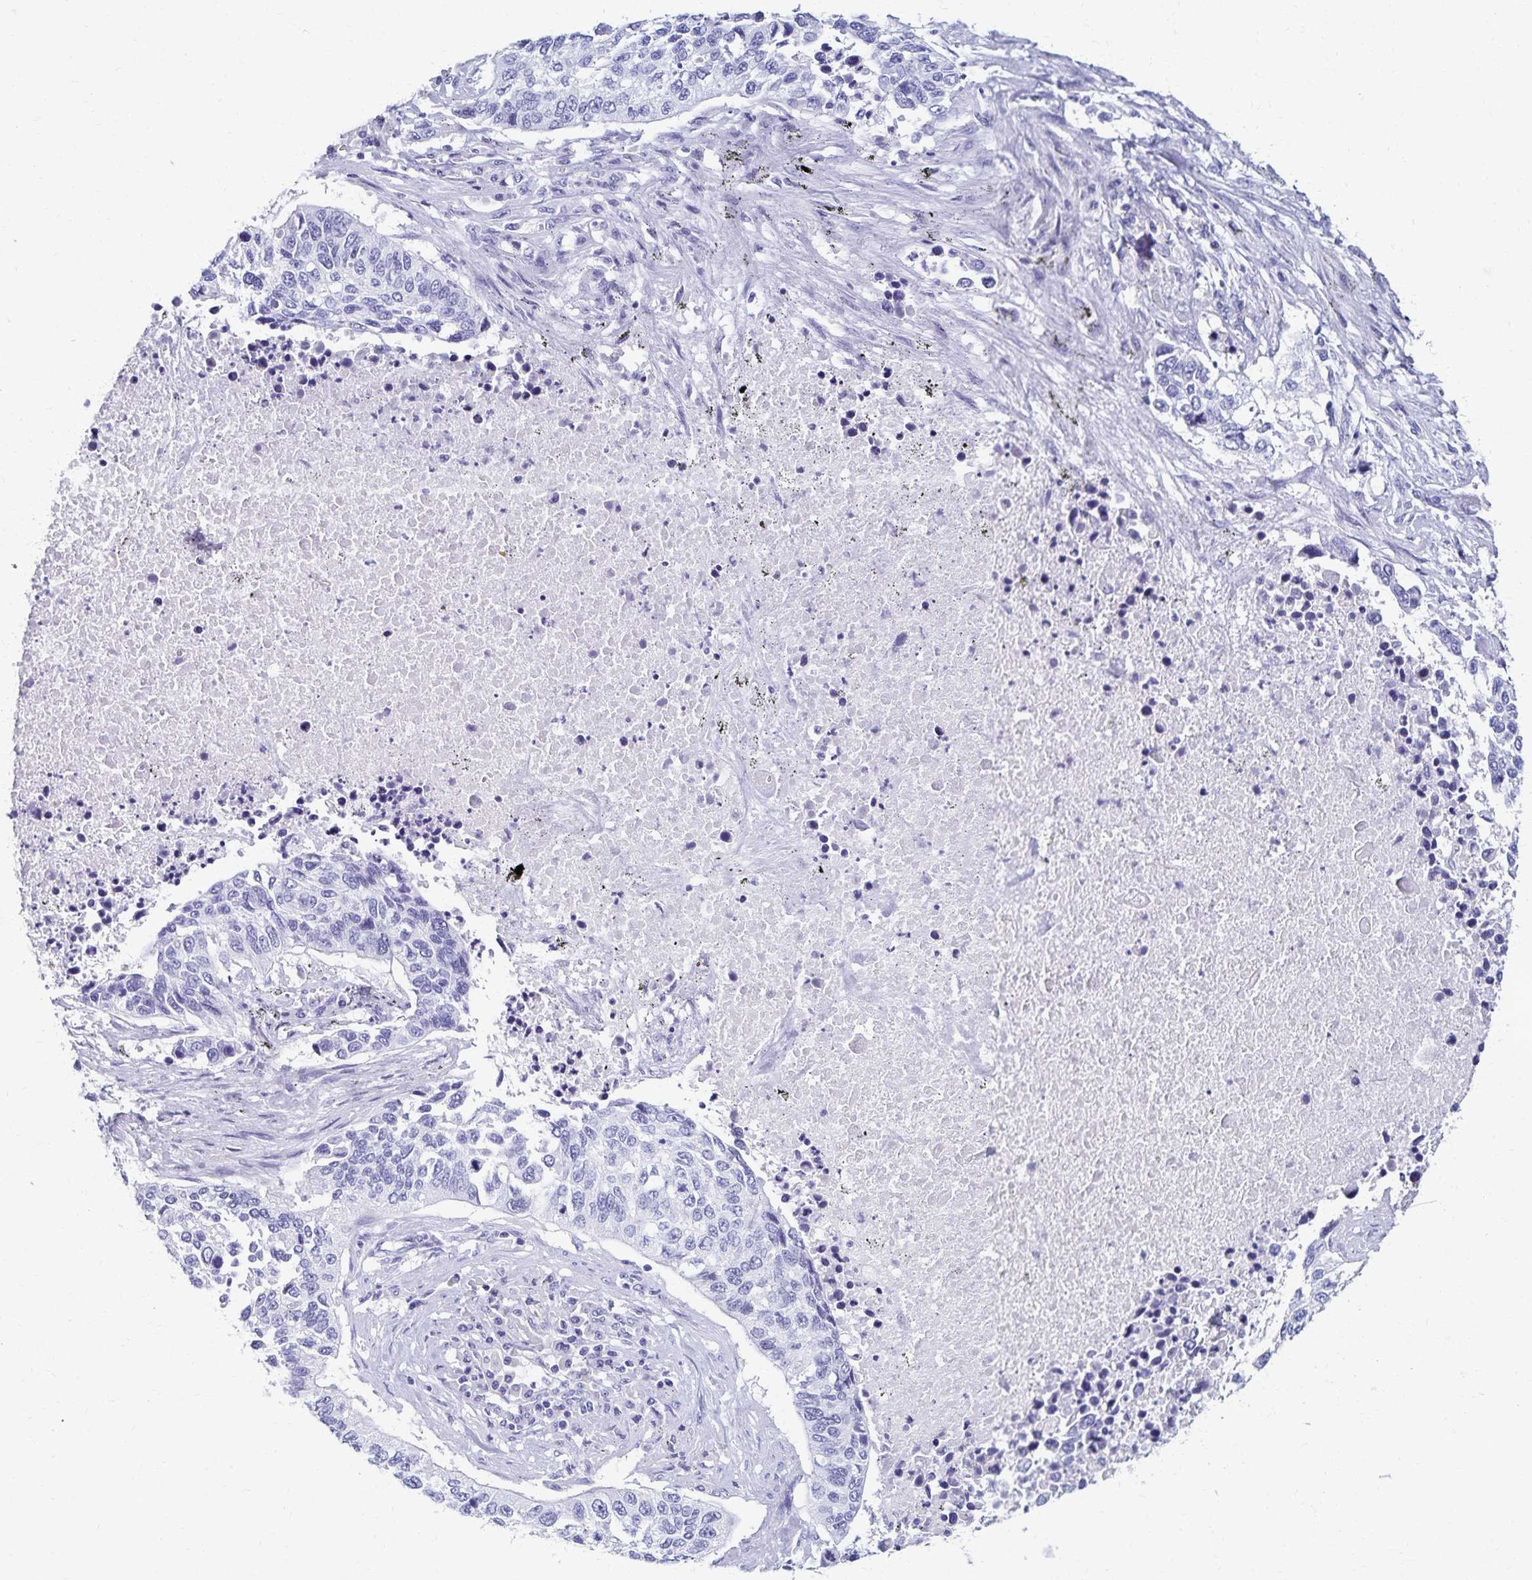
{"staining": {"intensity": "negative", "quantity": "none", "location": "none"}, "tissue": "lung cancer", "cell_type": "Tumor cells", "image_type": "cancer", "snomed": [{"axis": "morphology", "description": "Squamous cell carcinoma, NOS"}, {"axis": "topography", "description": "Lung"}], "caption": "Lung cancer was stained to show a protein in brown. There is no significant staining in tumor cells.", "gene": "C2orf50", "patient": {"sex": "male", "age": 62}}